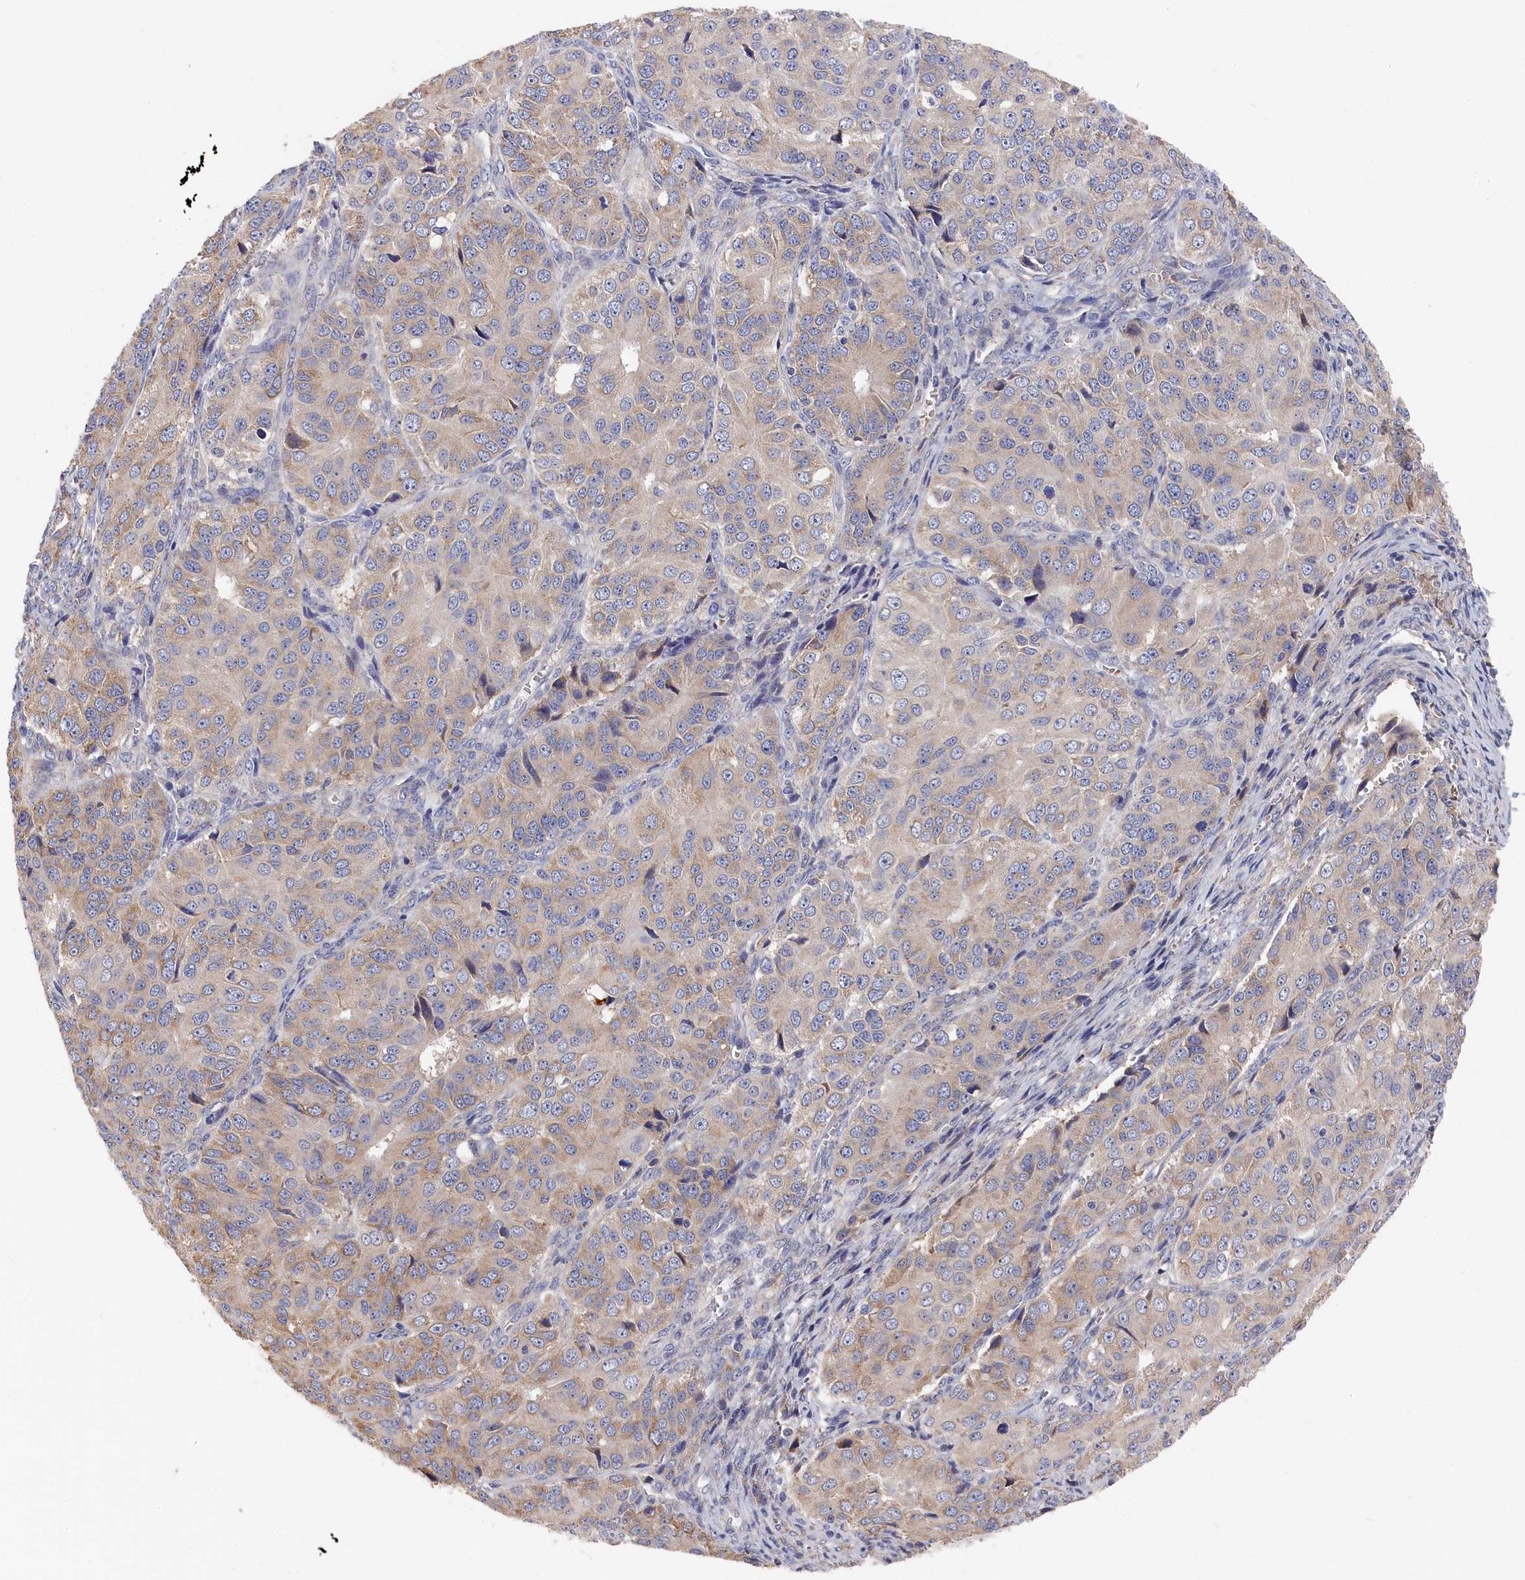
{"staining": {"intensity": "weak", "quantity": "25%-75%", "location": "cytoplasmic/membranous"}, "tissue": "ovarian cancer", "cell_type": "Tumor cells", "image_type": "cancer", "snomed": [{"axis": "morphology", "description": "Carcinoma, endometroid"}, {"axis": "topography", "description": "Ovary"}], "caption": "Human ovarian cancer stained with a protein marker demonstrates weak staining in tumor cells.", "gene": "CYB5D2", "patient": {"sex": "female", "age": 51}}